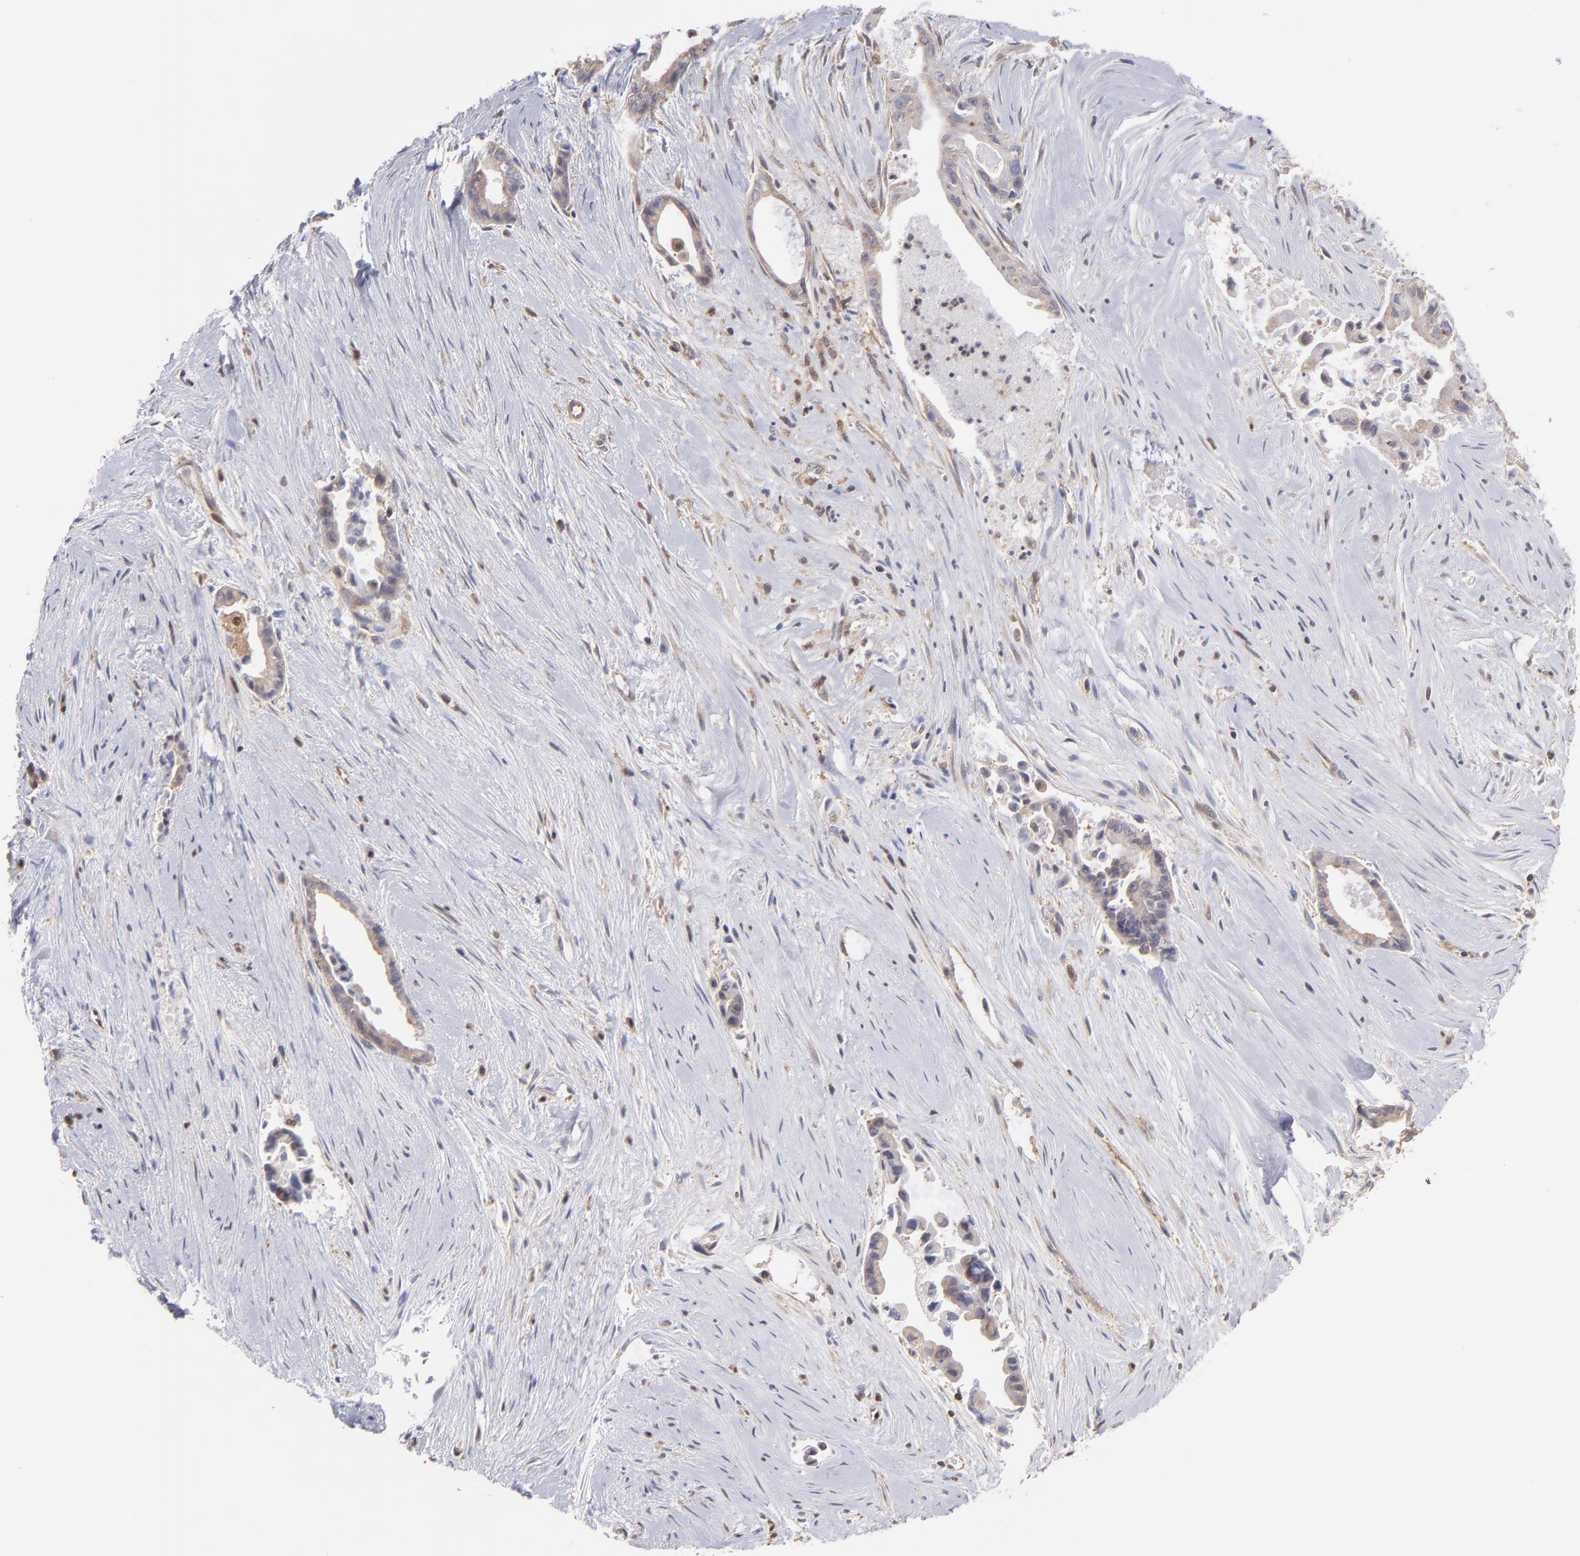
{"staining": {"intensity": "weak", "quantity": ">75%", "location": "cytoplasmic/membranous"}, "tissue": "liver cancer", "cell_type": "Tumor cells", "image_type": "cancer", "snomed": [{"axis": "morphology", "description": "Cholangiocarcinoma"}, {"axis": "topography", "description": "Liver"}], "caption": "The micrograph shows a brown stain indicating the presence of a protein in the cytoplasmic/membranous of tumor cells in liver cancer (cholangiocarcinoma). (IHC, brightfield microscopy, high magnification).", "gene": "MAPRE1", "patient": {"sex": "female", "age": 55}}